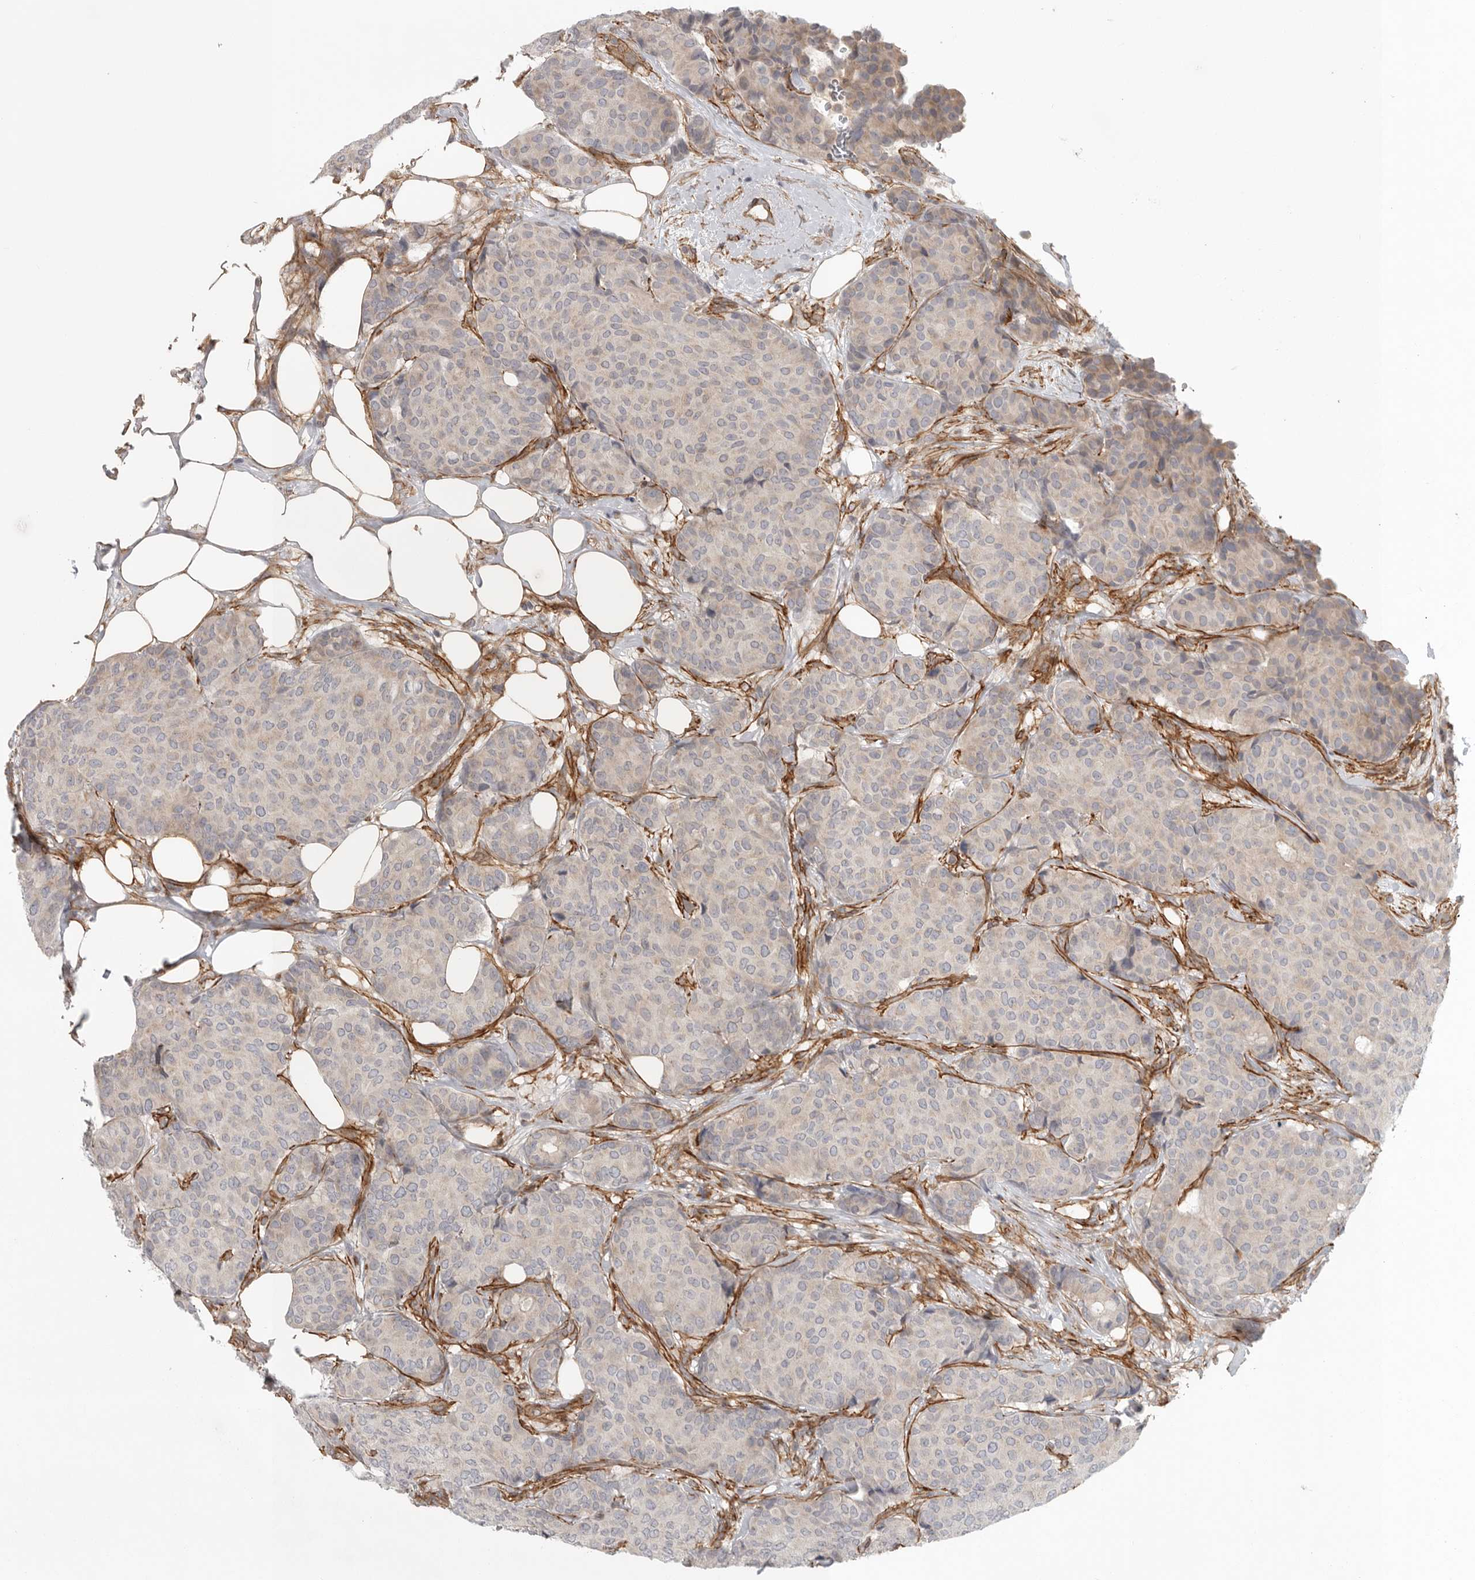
{"staining": {"intensity": "weak", "quantity": "<25%", "location": "cytoplasmic/membranous"}, "tissue": "breast cancer", "cell_type": "Tumor cells", "image_type": "cancer", "snomed": [{"axis": "morphology", "description": "Duct carcinoma"}, {"axis": "topography", "description": "Breast"}], "caption": "Photomicrograph shows no protein positivity in tumor cells of breast cancer (invasive ductal carcinoma) tissue.", "gene": "LONRF1", "patient": {"sex": "female", "age": 75}}